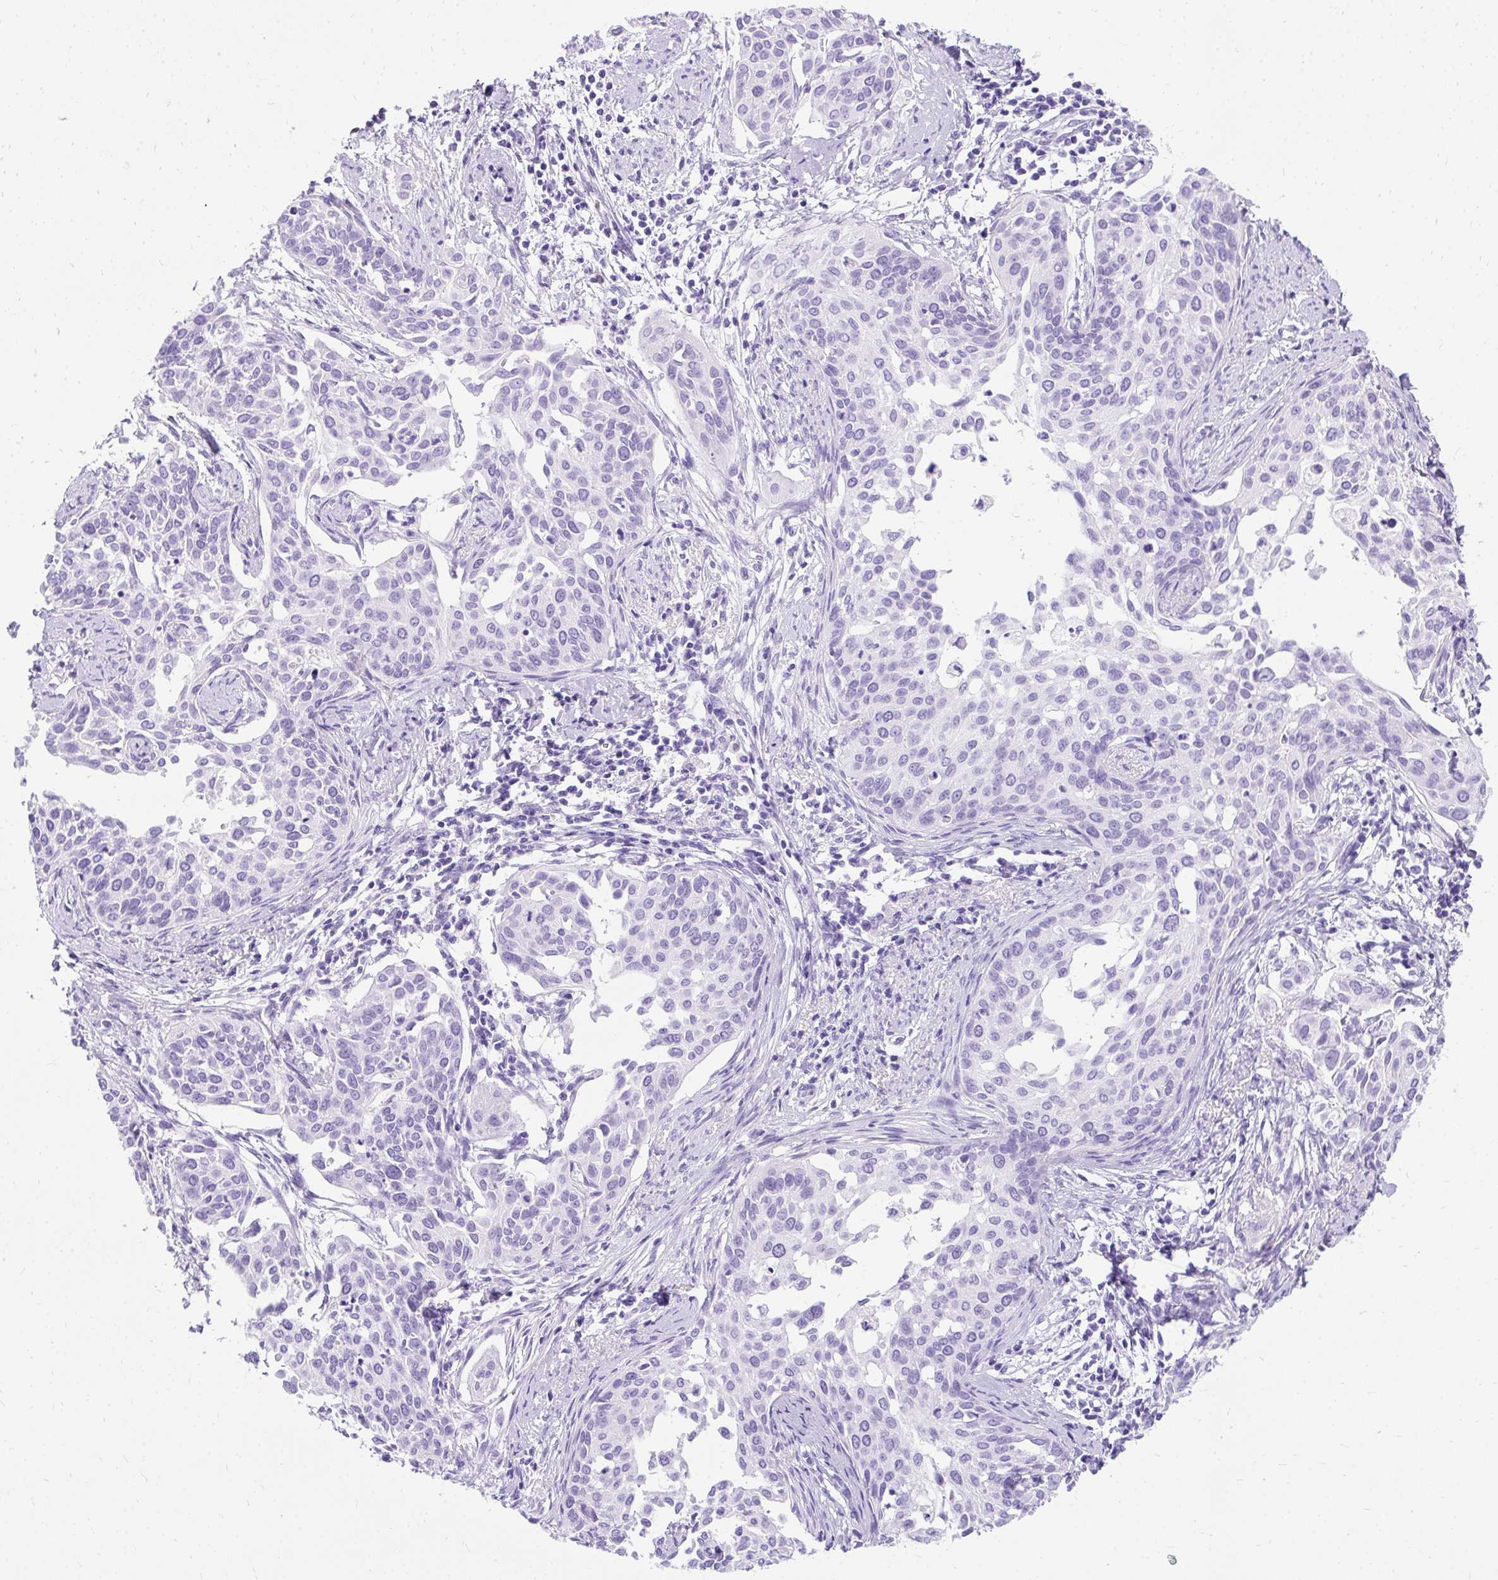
{"staining": {"intensity": "negative", "quantity": "none", "location": "none"}, "tissue": "cervical cancer", "cell_type": "Tumor cells", "image_type": "cancer", "snomed": [{"axis": "morphology", "description": "Squamous cell carcinoma, NOS"}, {"axis": "topography", "description": "Cervix"}], "caption": "Immunohistochemistry (IHC) image of neoplastic tissue: human cervical cancer stained with DAB (3,3'-diaminobenzidine) exhibits no significant protein staining in tumor cells. (DAB IHC with hematoxylin counter stain).", "gene": "PVALB", "patient": {"sex": "female", "age": 44}}